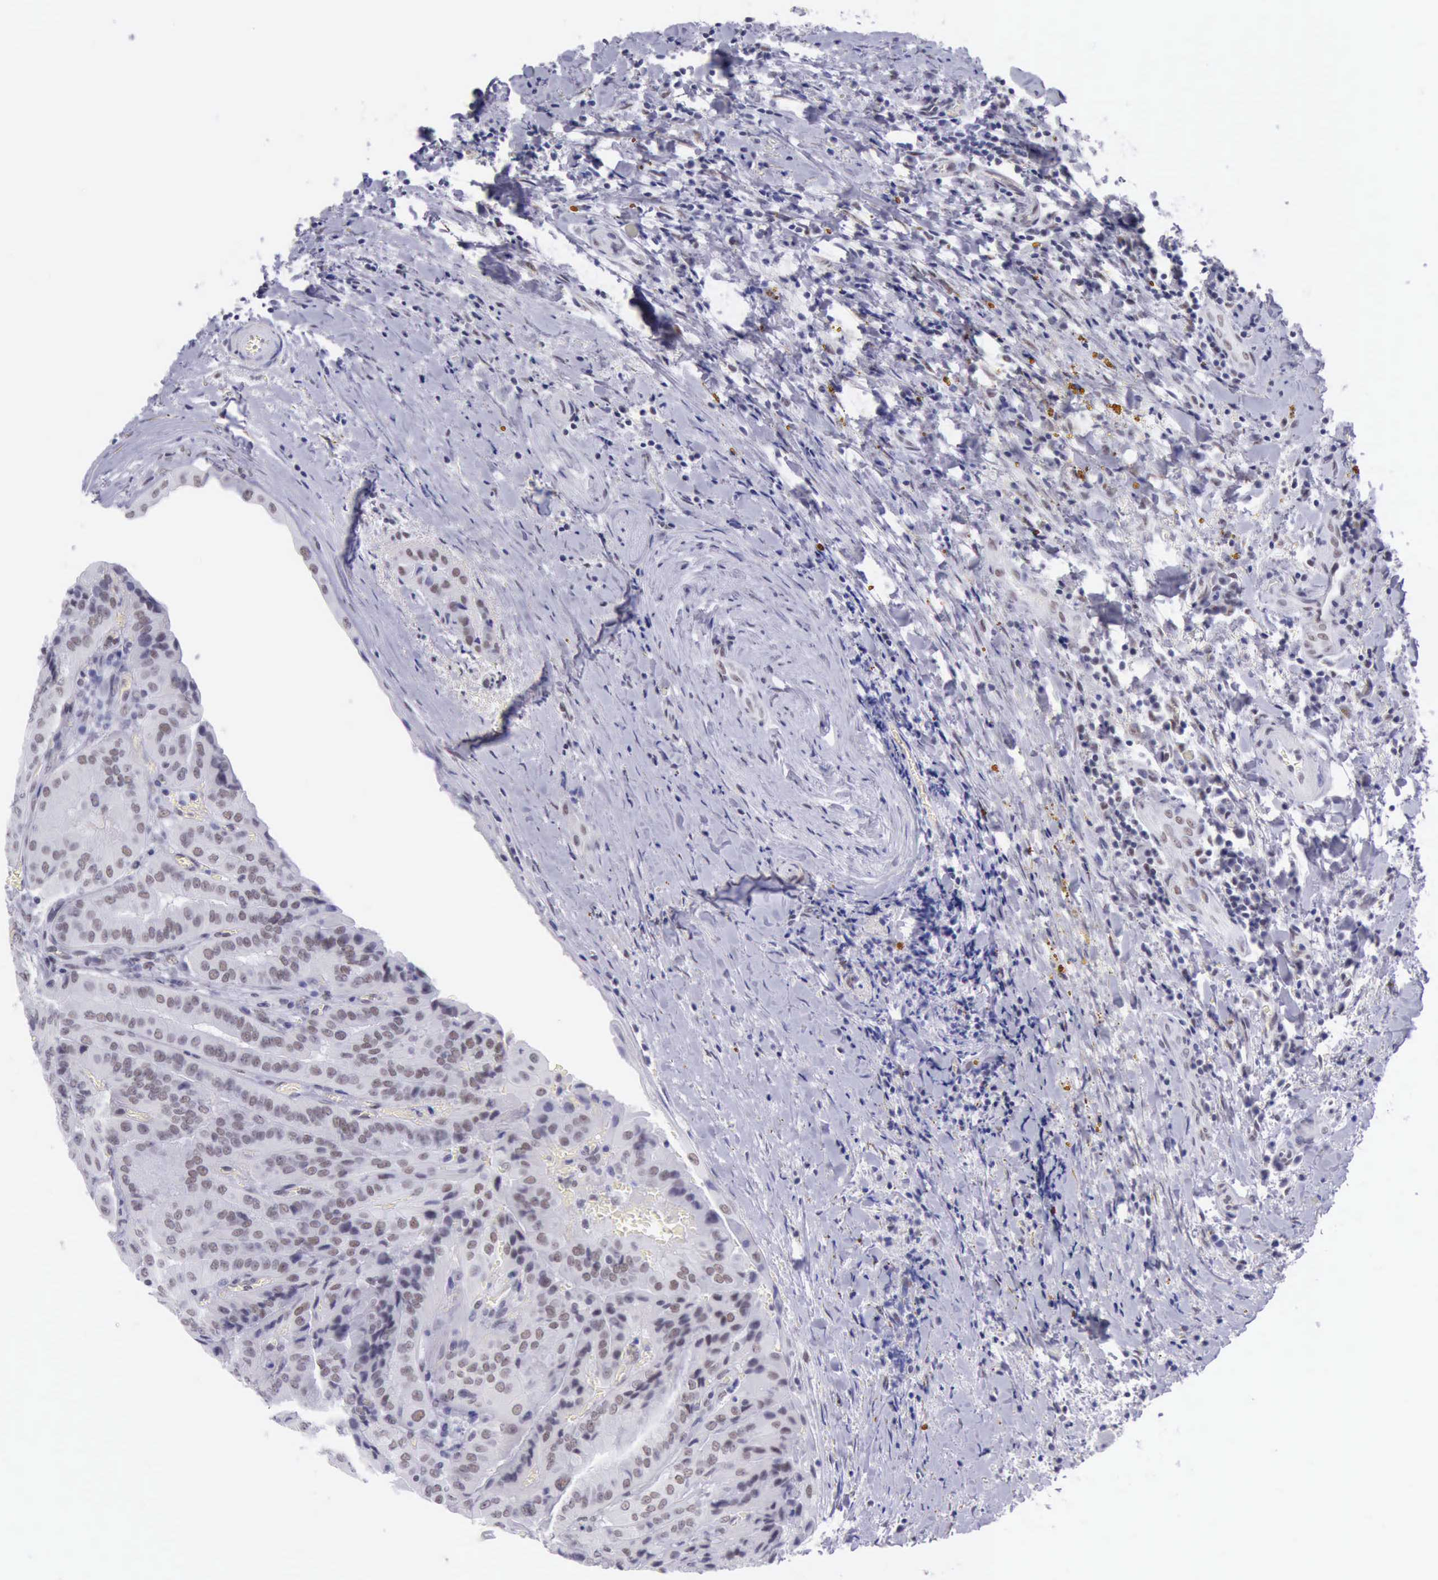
{"staining": {"intensity": "weak", "quantity": "25%-75%", "location": "nuclear"}, "tissue": "thyroid cancer", "cell_type": "Tumor cells", "image_type": "cancer", "snomed": [{"axis": "morphology", "description": "Papillary adenocarcinoma, NOS"}, {"axis": "topography", "description": "Thyroid gland"}], "caption": "High-magnification brightfield microscopy of thyroid papillary adenocarcinoma stained with DAB (brown) and counterstained with hematoxylin (blue). tumor cells exhibit weak nuclear positivity is identified in about25%-75% of cells.", "gene": "EP300", "patient": {"sex": "female", "age": 71}}